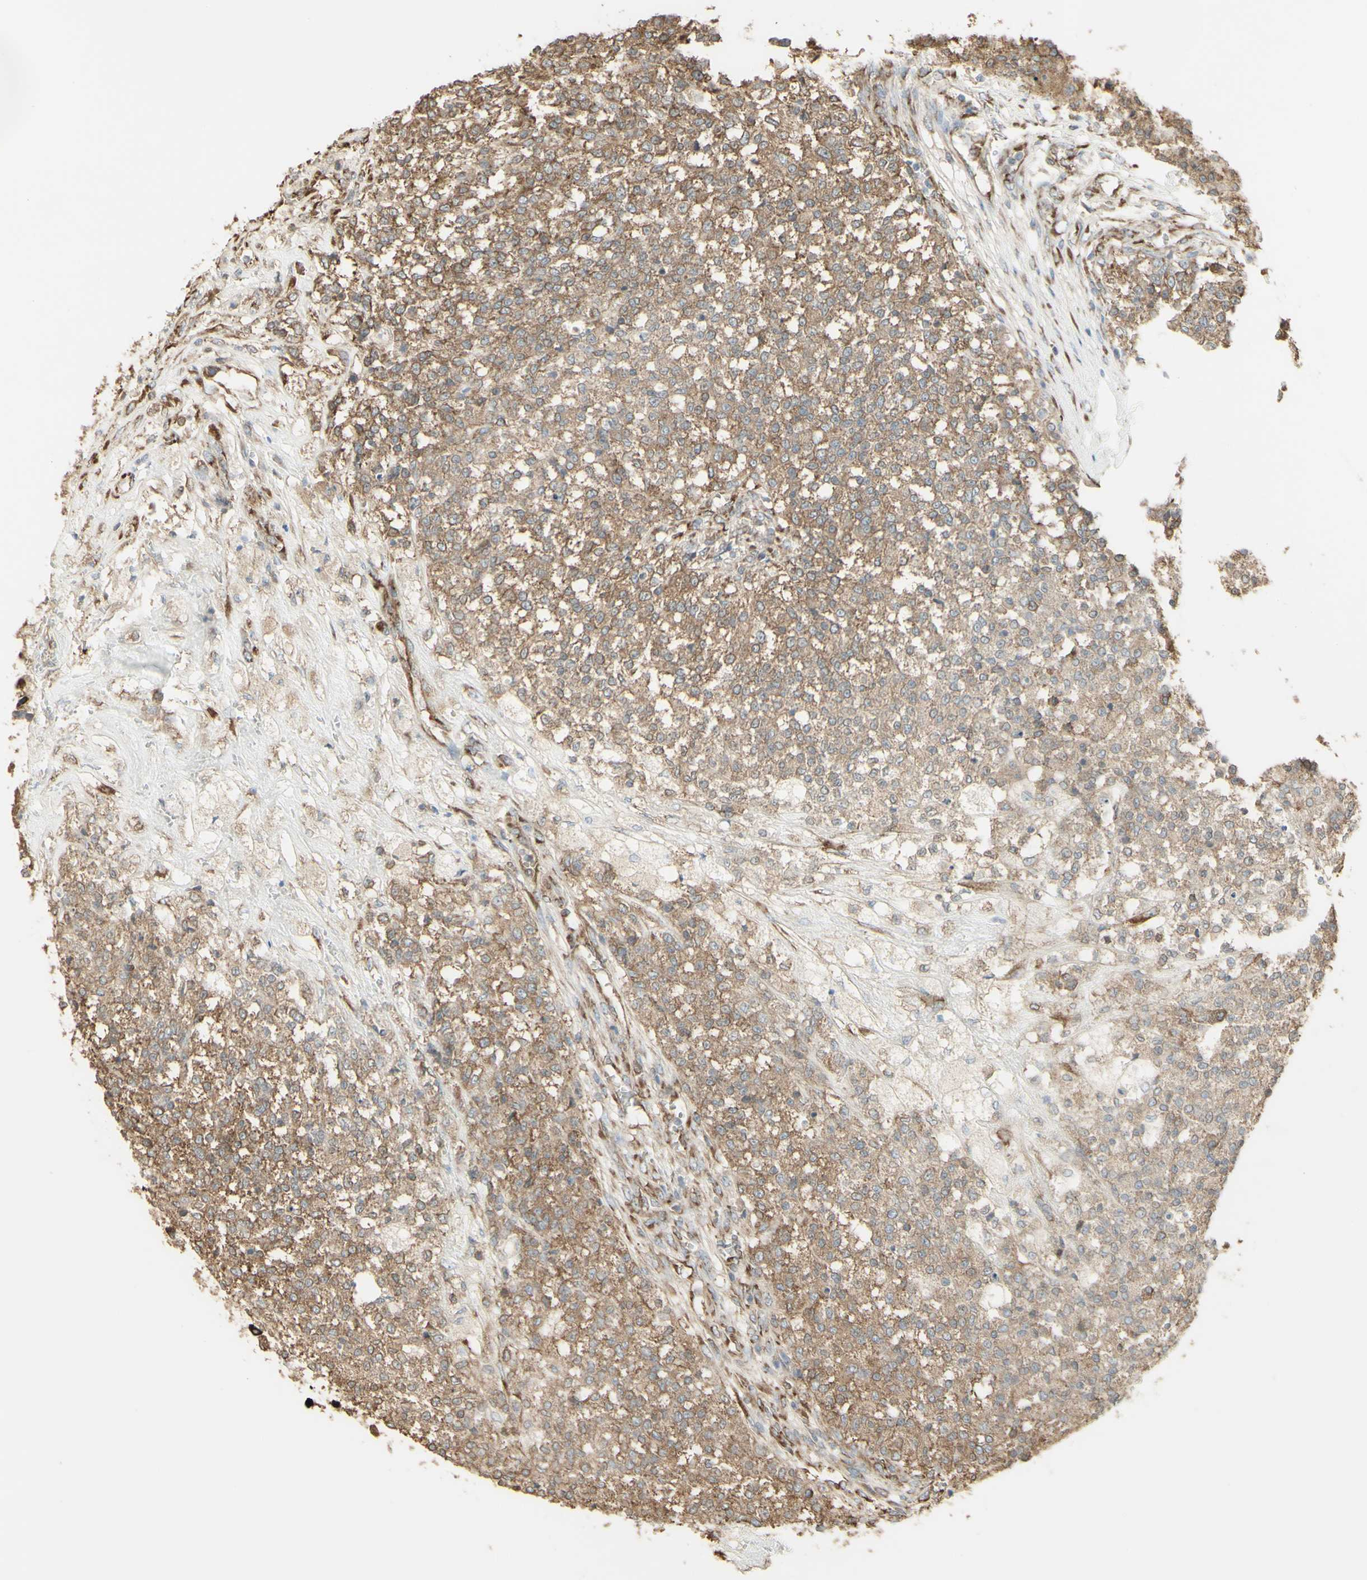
{"staining": {"intensity": "weak", "quantity": ">75%", "location": "cytoplasmic/membranous"}, "tissue": "testis cancer", "cell_type": "Tumor cells", "image_type": "cancer", "snomed": [{"axis": "morphology", "description": "Seminoma, NOS"}, {"axis": "topography", "description": "Testis"}], "caption": "This is a photomicrograph of immunohistochemistry staining of testis seminoma, which shows weak positivity in the cytoplasmic/membranous of tumor cells.", "gene": "EEF1B2", "patient": {"sex": "male", "age": 59}}